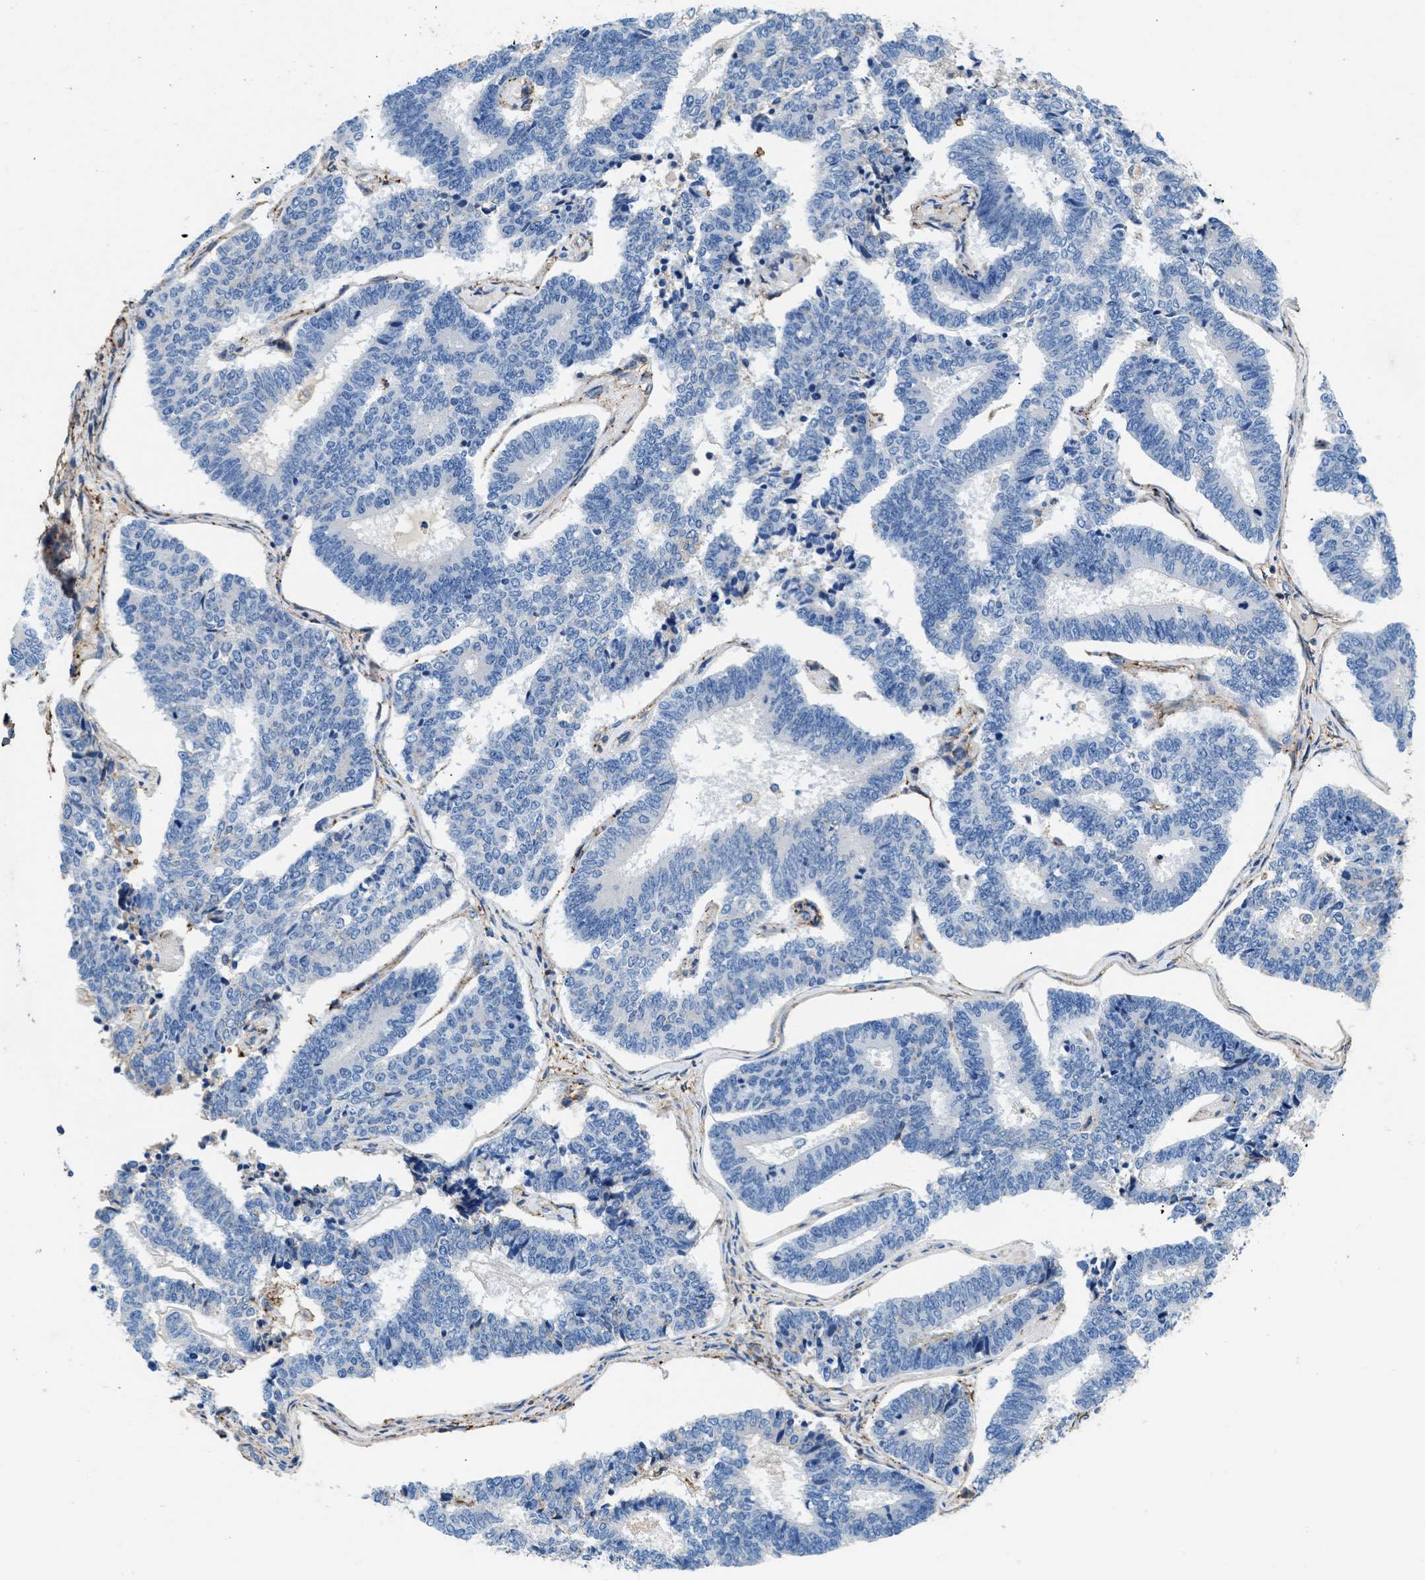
{"staining": {"intensity": "negative", "quantity": "none", "location": "none"}, "tissue": "endometrial cancer", "cell_type": "Tumor cells", "image_type": "cancer", "snomed": [{"axis": "morphology", "description": "Adenocarcinoma, NOS"}, {"axis": "topography", "description": "Endometrium"}], "caption": "The immunohistochemistry (IHC) photomicrograph has no significant expression in tumor cells of endometrial adenocarcinoma tissue.", "gene": "KCNQ4", "patient": {"sex": "female", "age": 70}}